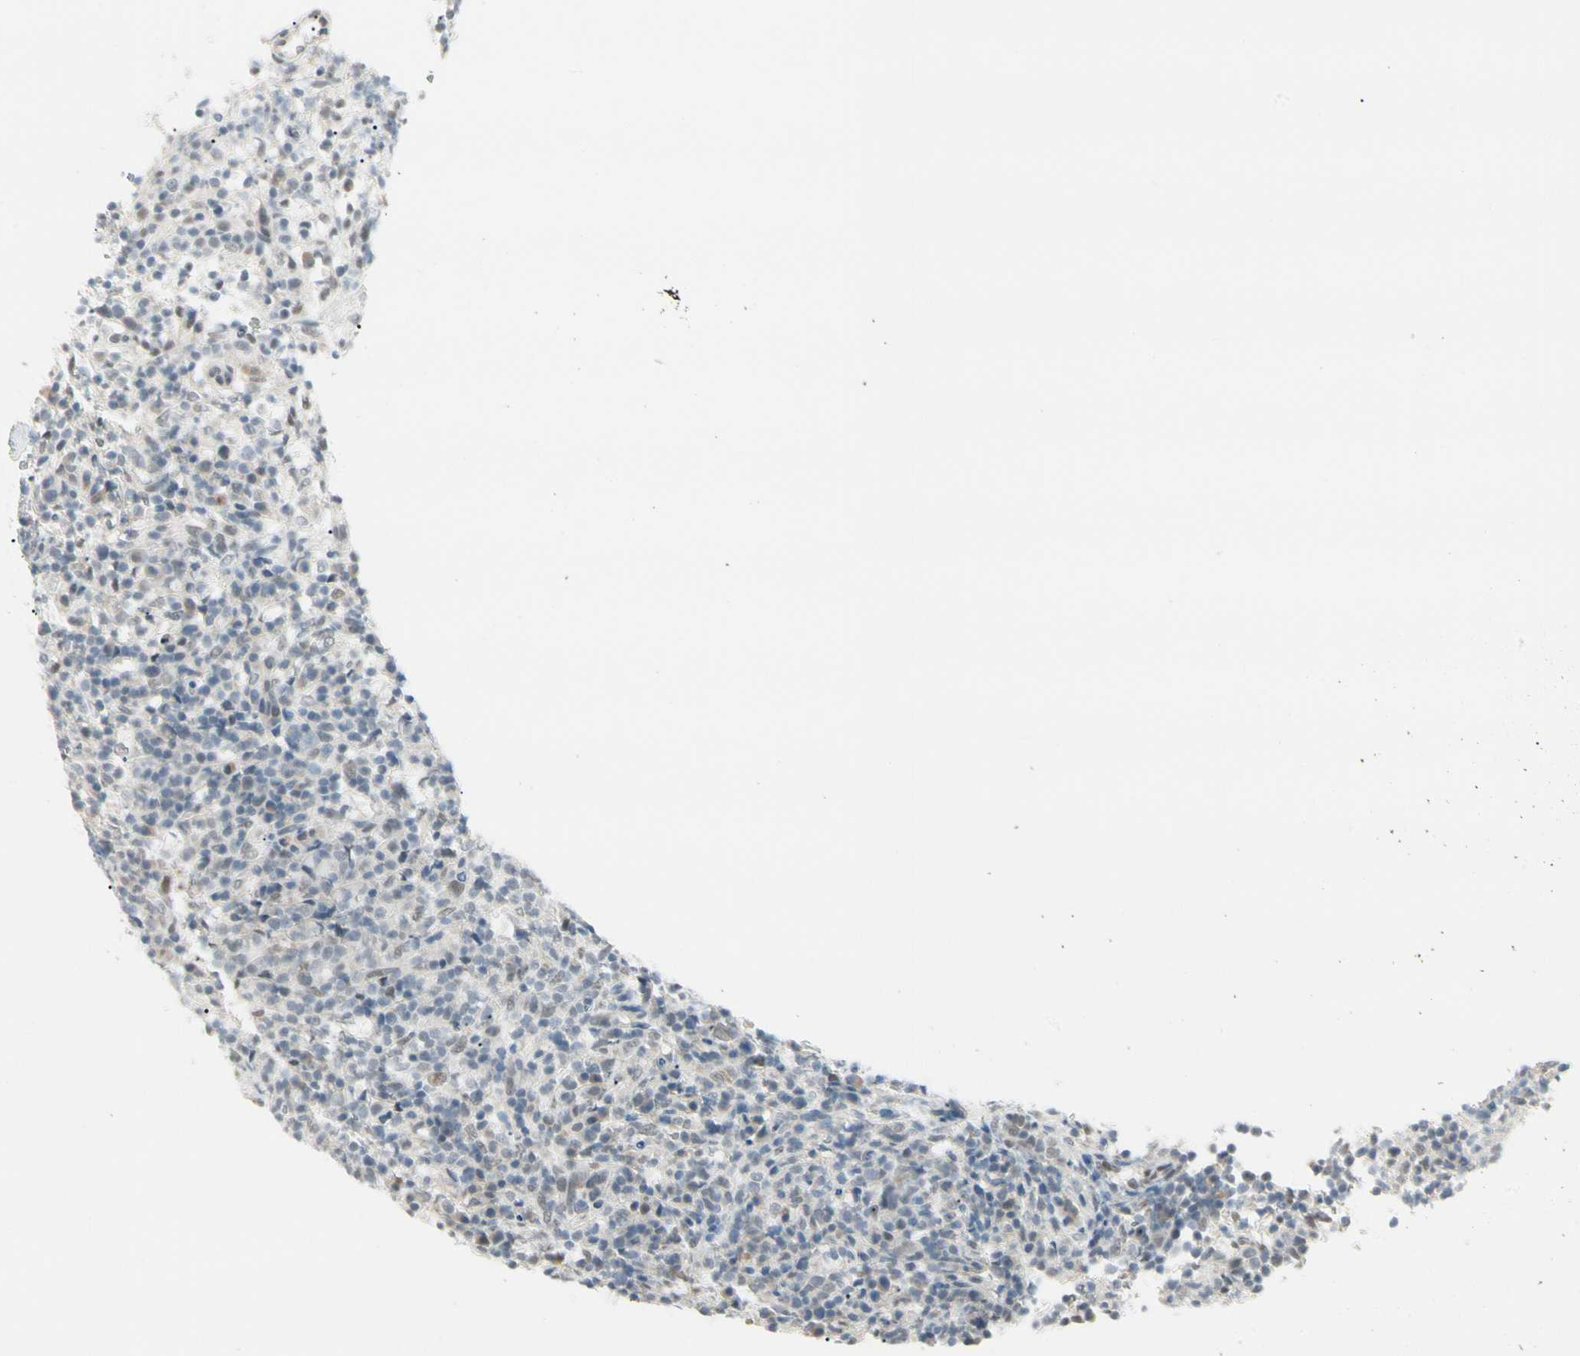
{"staining": {"intensity": "weak", "quantity": "25%-75%", "location": "nuclear"}, "tissue": "lymphoma", "cell_type": "Tumor cells", "image_type": "cancer", "snomed": [{"axis": "morphology", "description": "Malignant lymphoma, non-Hodgkin's type, High grade"}, {"axis": "topography", "description": "Lymph node"}], "caption": "A histopathology image showing weak nuclear expression in approximately 25%-75% of tumor cells in high-grade malignant lymphoma, non-Hodgkin's type, as visualized by brown immunohistochemical staining.", "gene": "ASPN", "patient": {"sex": "female", "age": 76}}